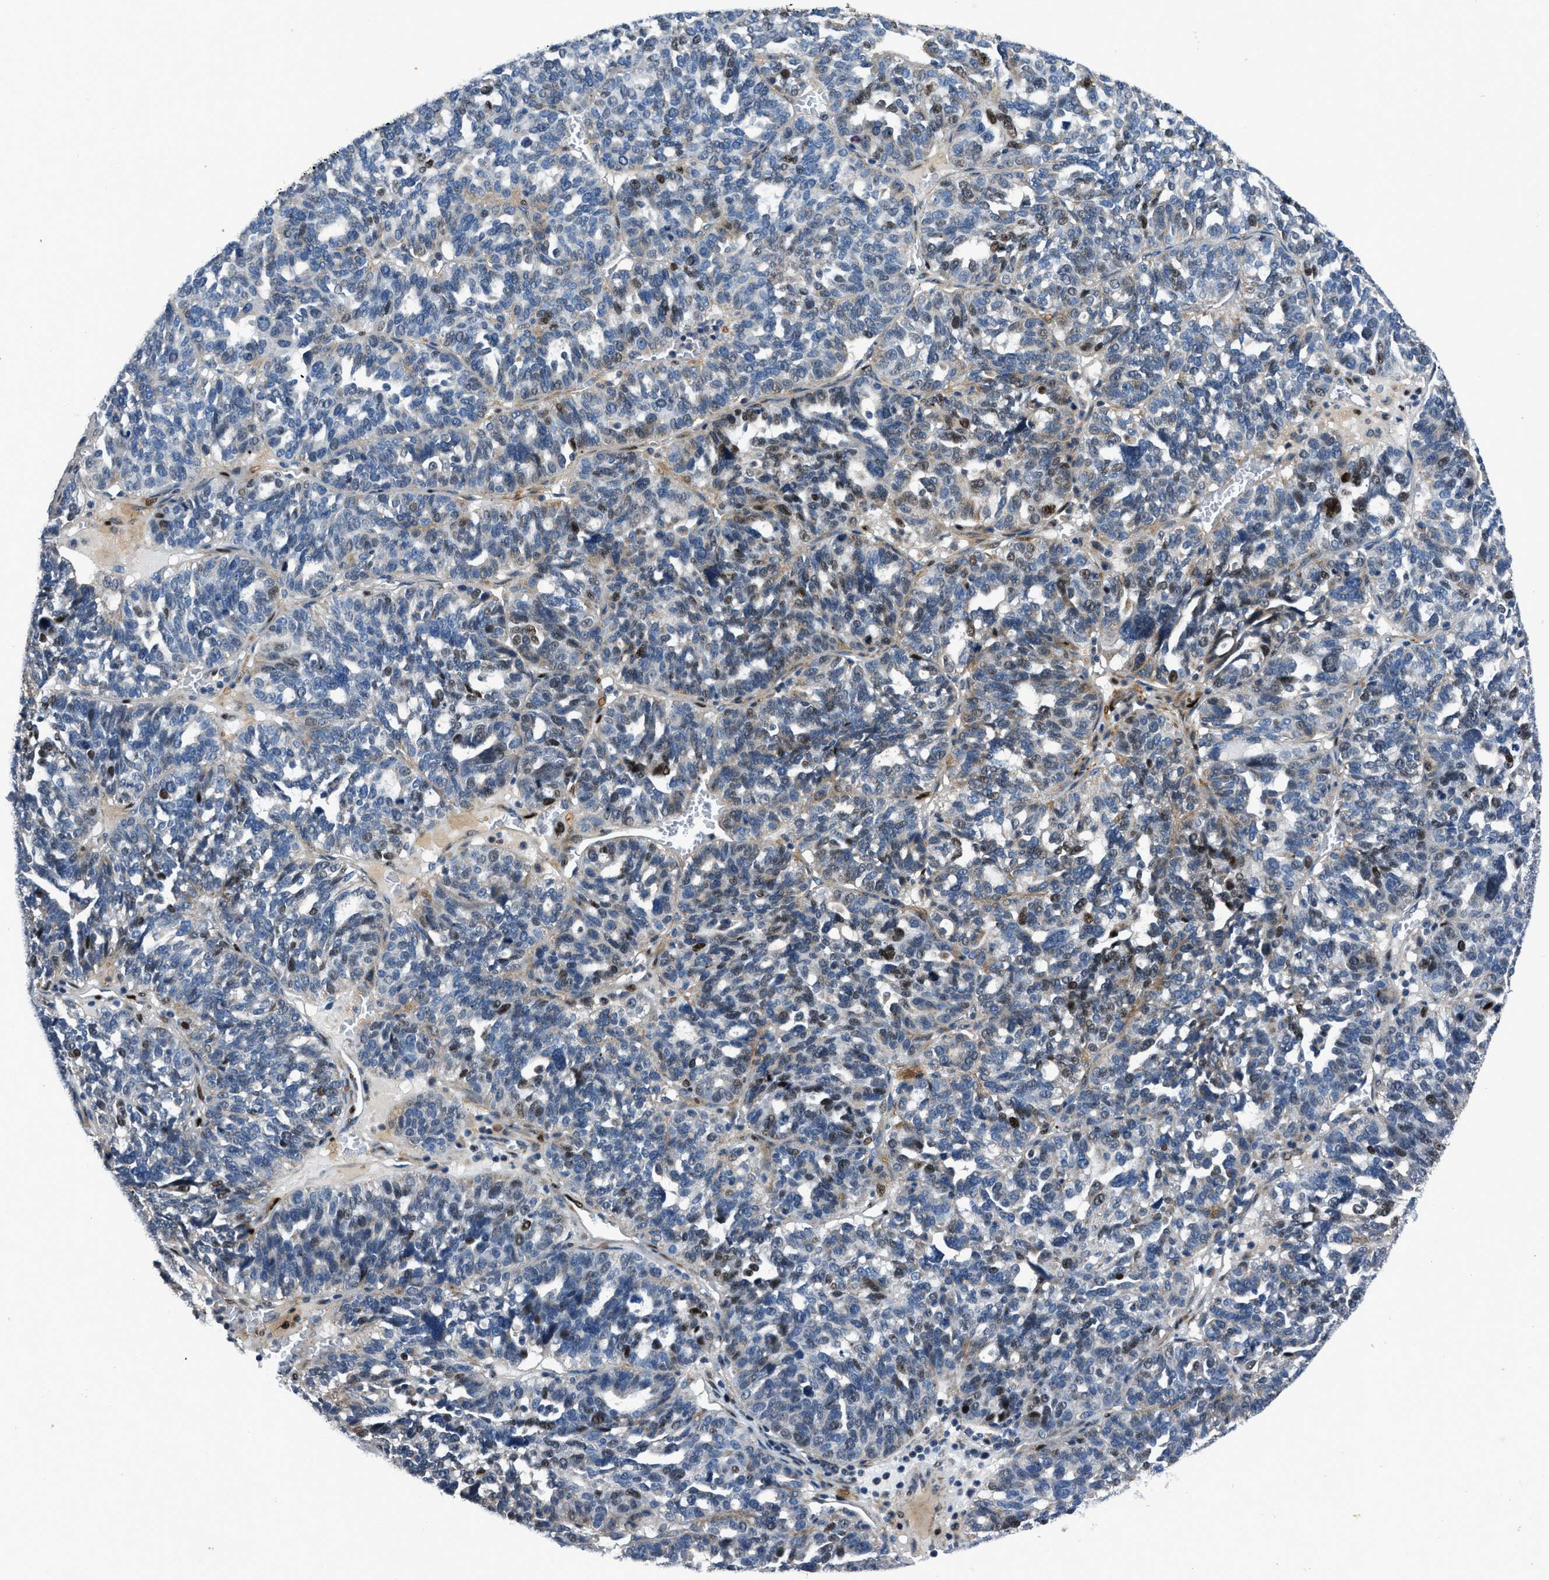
{"staining": {"intensity": "moderate", "quantity": "<25%", "location": "nuclear"}, "tissue": "ovarian cancer", "cell_type": "Tumor cells", "image_type": "cancer", "snomed": [{"axis": "morphology", "description": "Cystadenocarcinoma, serous, NOS"}, {"axis": "topography", "description": "Ovary"}], "caption": "Serous cystadenocarcinoma (ovarian) was stained to show a protein in brown. There is low levels of moderate nuclear expression in approximately <25% of tumor cells.", "gene": "EGR1", "patient": {"sex": "female", "age": 59}}